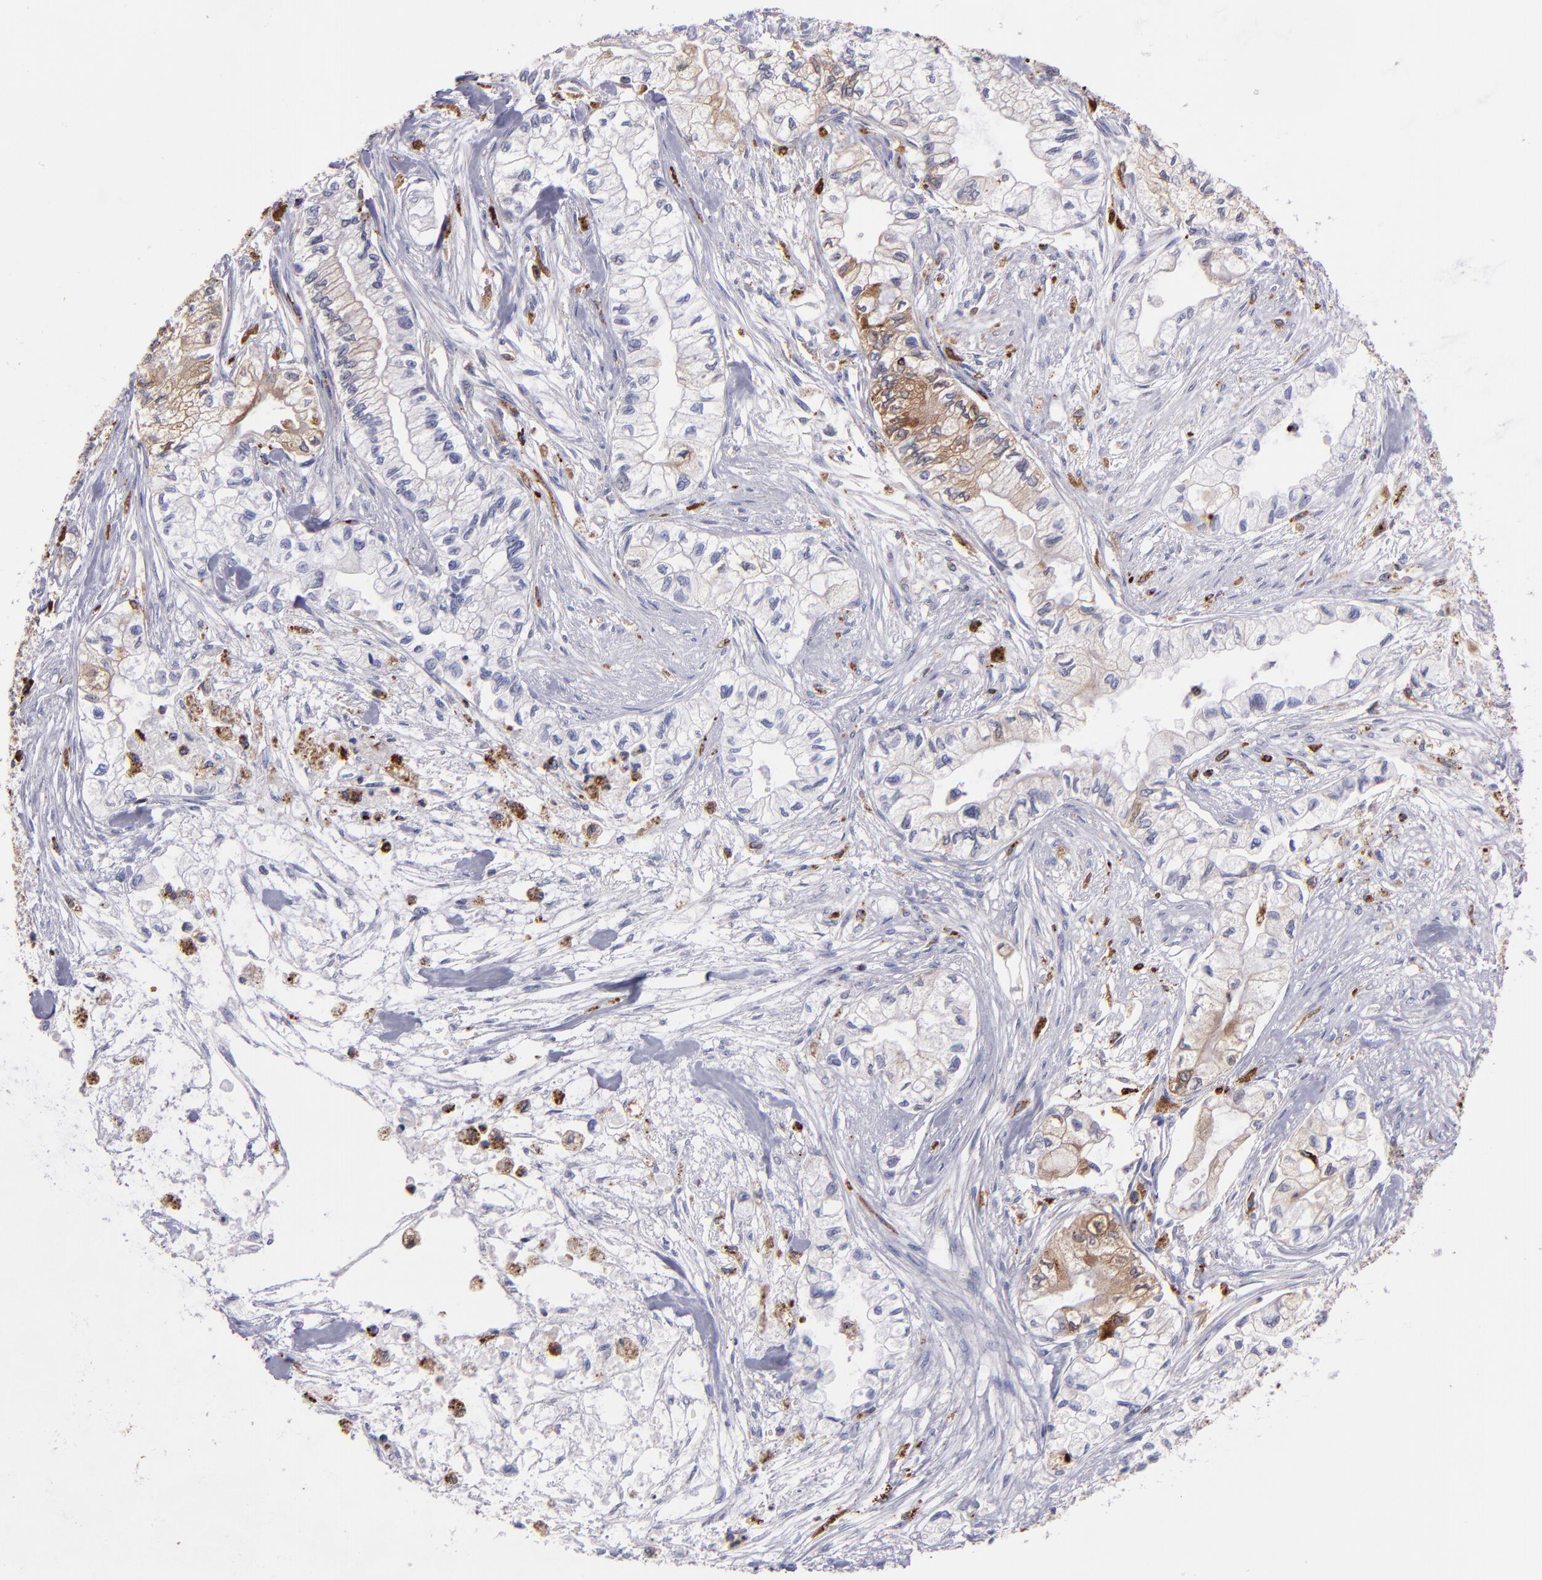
{"staining": {"intensity": "weak", "quantity": ">75%", "location": "cytoplasmic/membranous"}, "tissue": "pancreatic cancer", "cell_type": "Tumor cells", "image_type": "cancer", "snomed": [{"axis": "morphology", "description": "Adenocarcinoma, NOS"}, {"axis": "topography", "description": "Pancreas"}], "caption": "Immunohistochemical staining of human pancreatic adenocarcinoma reveals weak cytoplasmic/membranous protein positivity in approximately >75% of tumor cells.", "gene": "CTSS", "patient": {"sex": "male", "age": 79}}